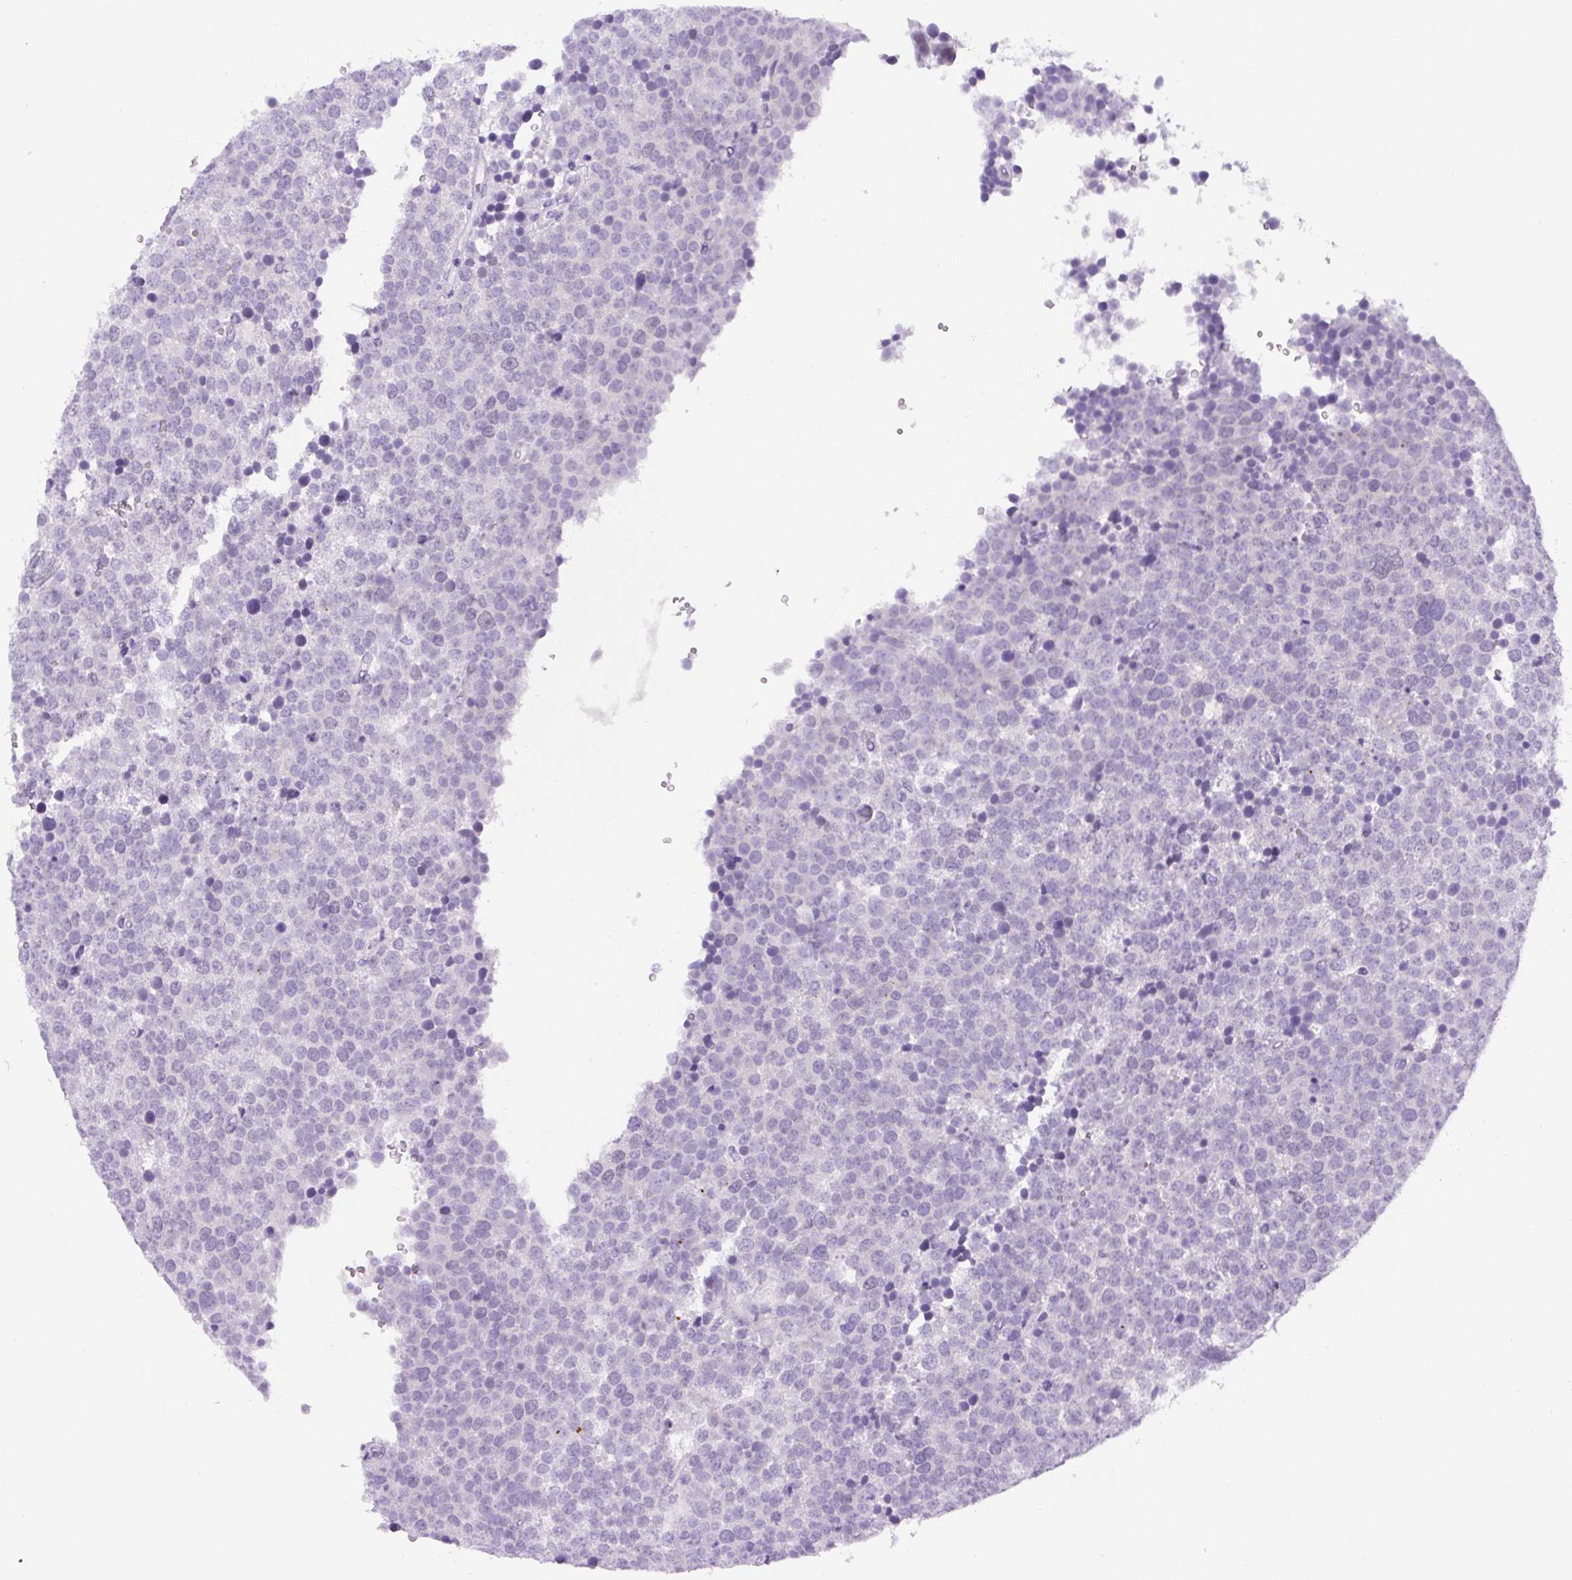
{"staining": {"intensity": "negative", "quantity": "none", "location": "none"}, "tissue": "testis cancer", "cell_type": "Tumor cells", "image_type": "cancer", "snomed": [{"axis": "morphology", "description": "Seminoma, NOS"}, {"axis": "topography", "description": "Testis"}], "caption": "Immunohistochemistry (IHC) of human testis cancer (seminoma) exhibits no positivity in tumor cells.", "gene": "ADAMTS19", "patient": {"sex": "male", "age": 71}}